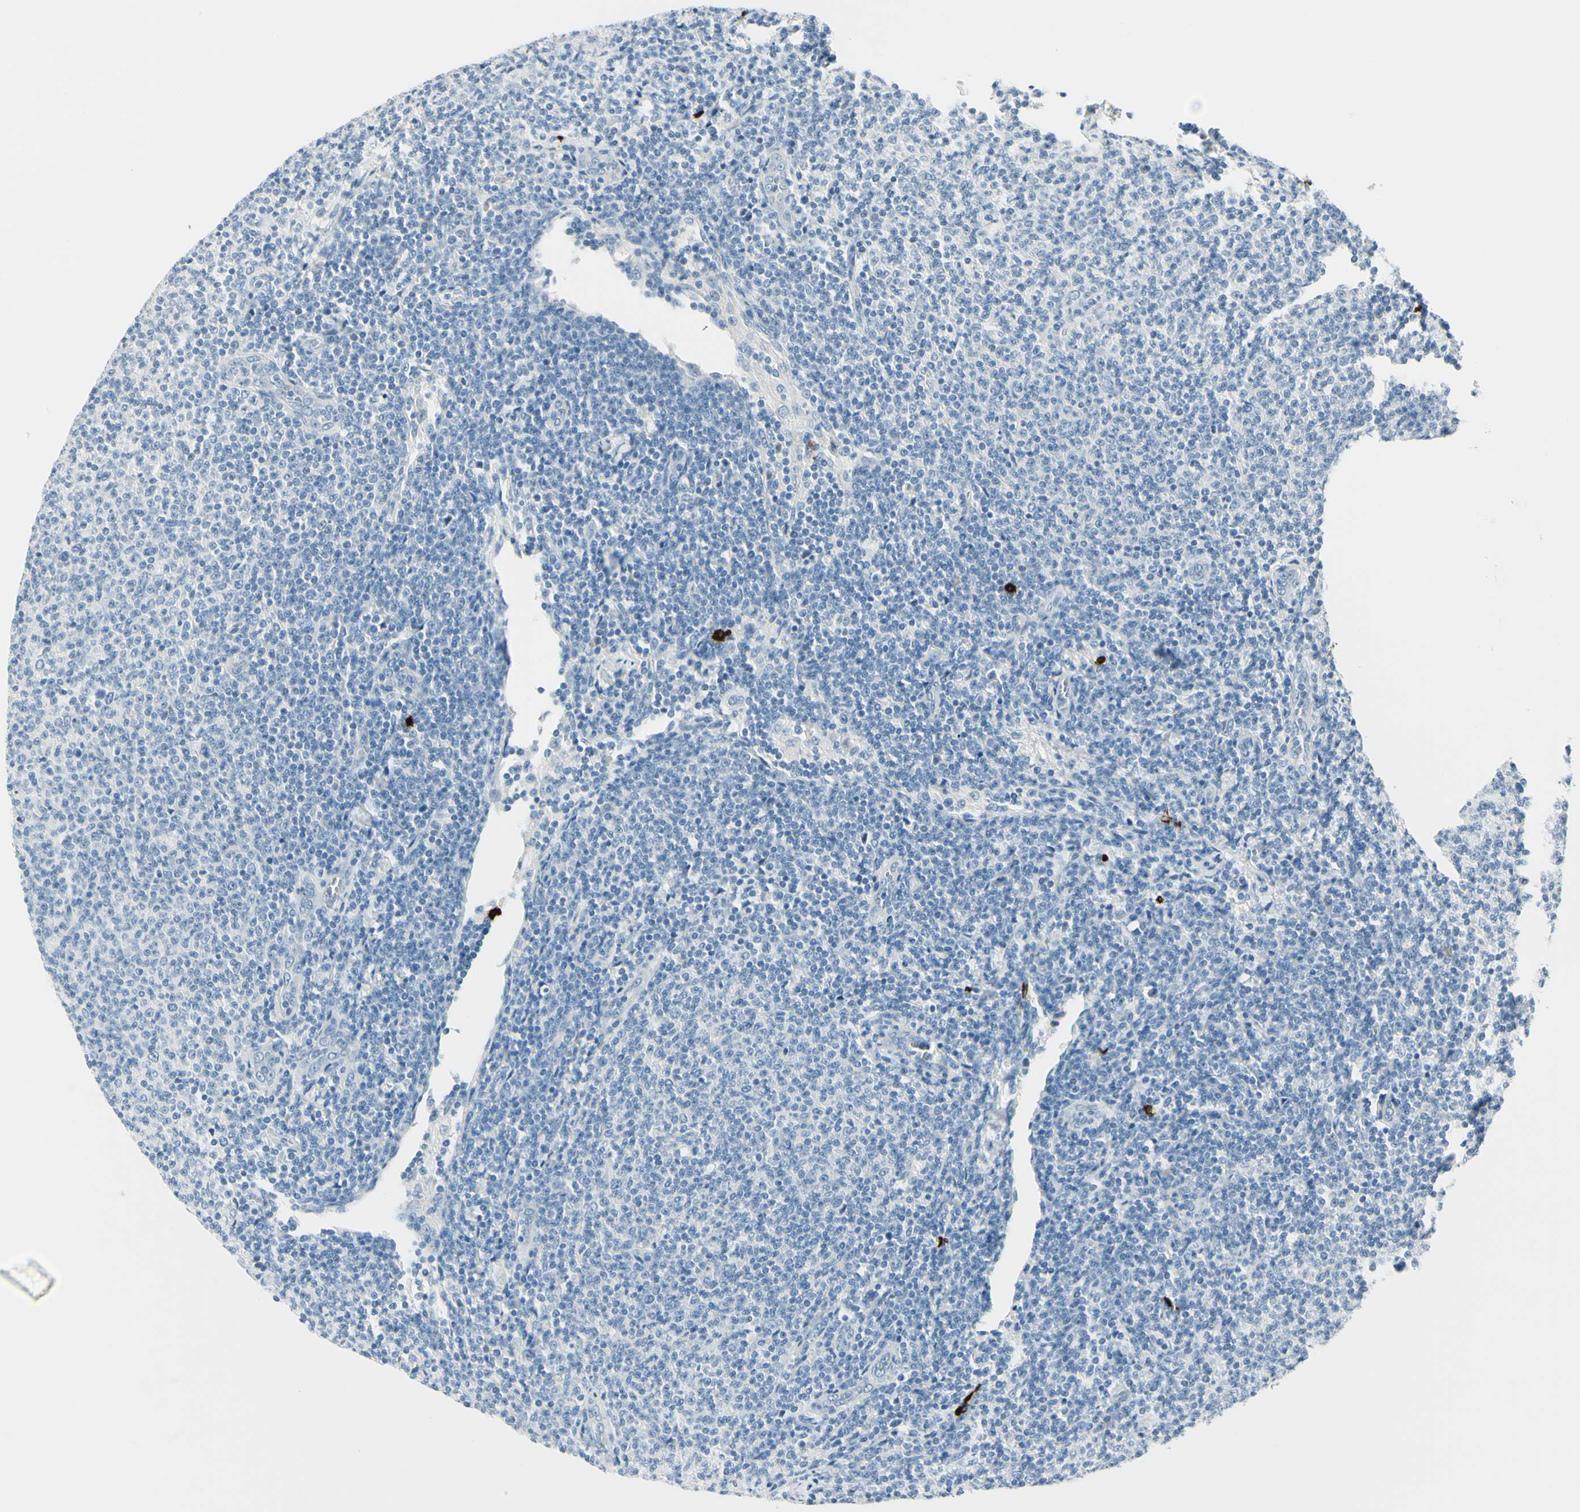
{"staining": {"intensity": "negative", "quantity": "none", "location": "none"}, "tissue": "lymphoma", "cell_type": "Tumor cells", "image_type": "cancer", "snomed": [{"axis": "morphology", "description": "Malignant lymphoma, non-Hodgkin's type, Low grade"}, {"axis": "topography", "description": "Lymph node"}], "caption": "IHC of low-grade malignant lymphoma, non-Hodgkin's type demonstrates no staining in tumor cells.", "gene": "DLG4", "patient": {"sex": "male", "age": 66}}